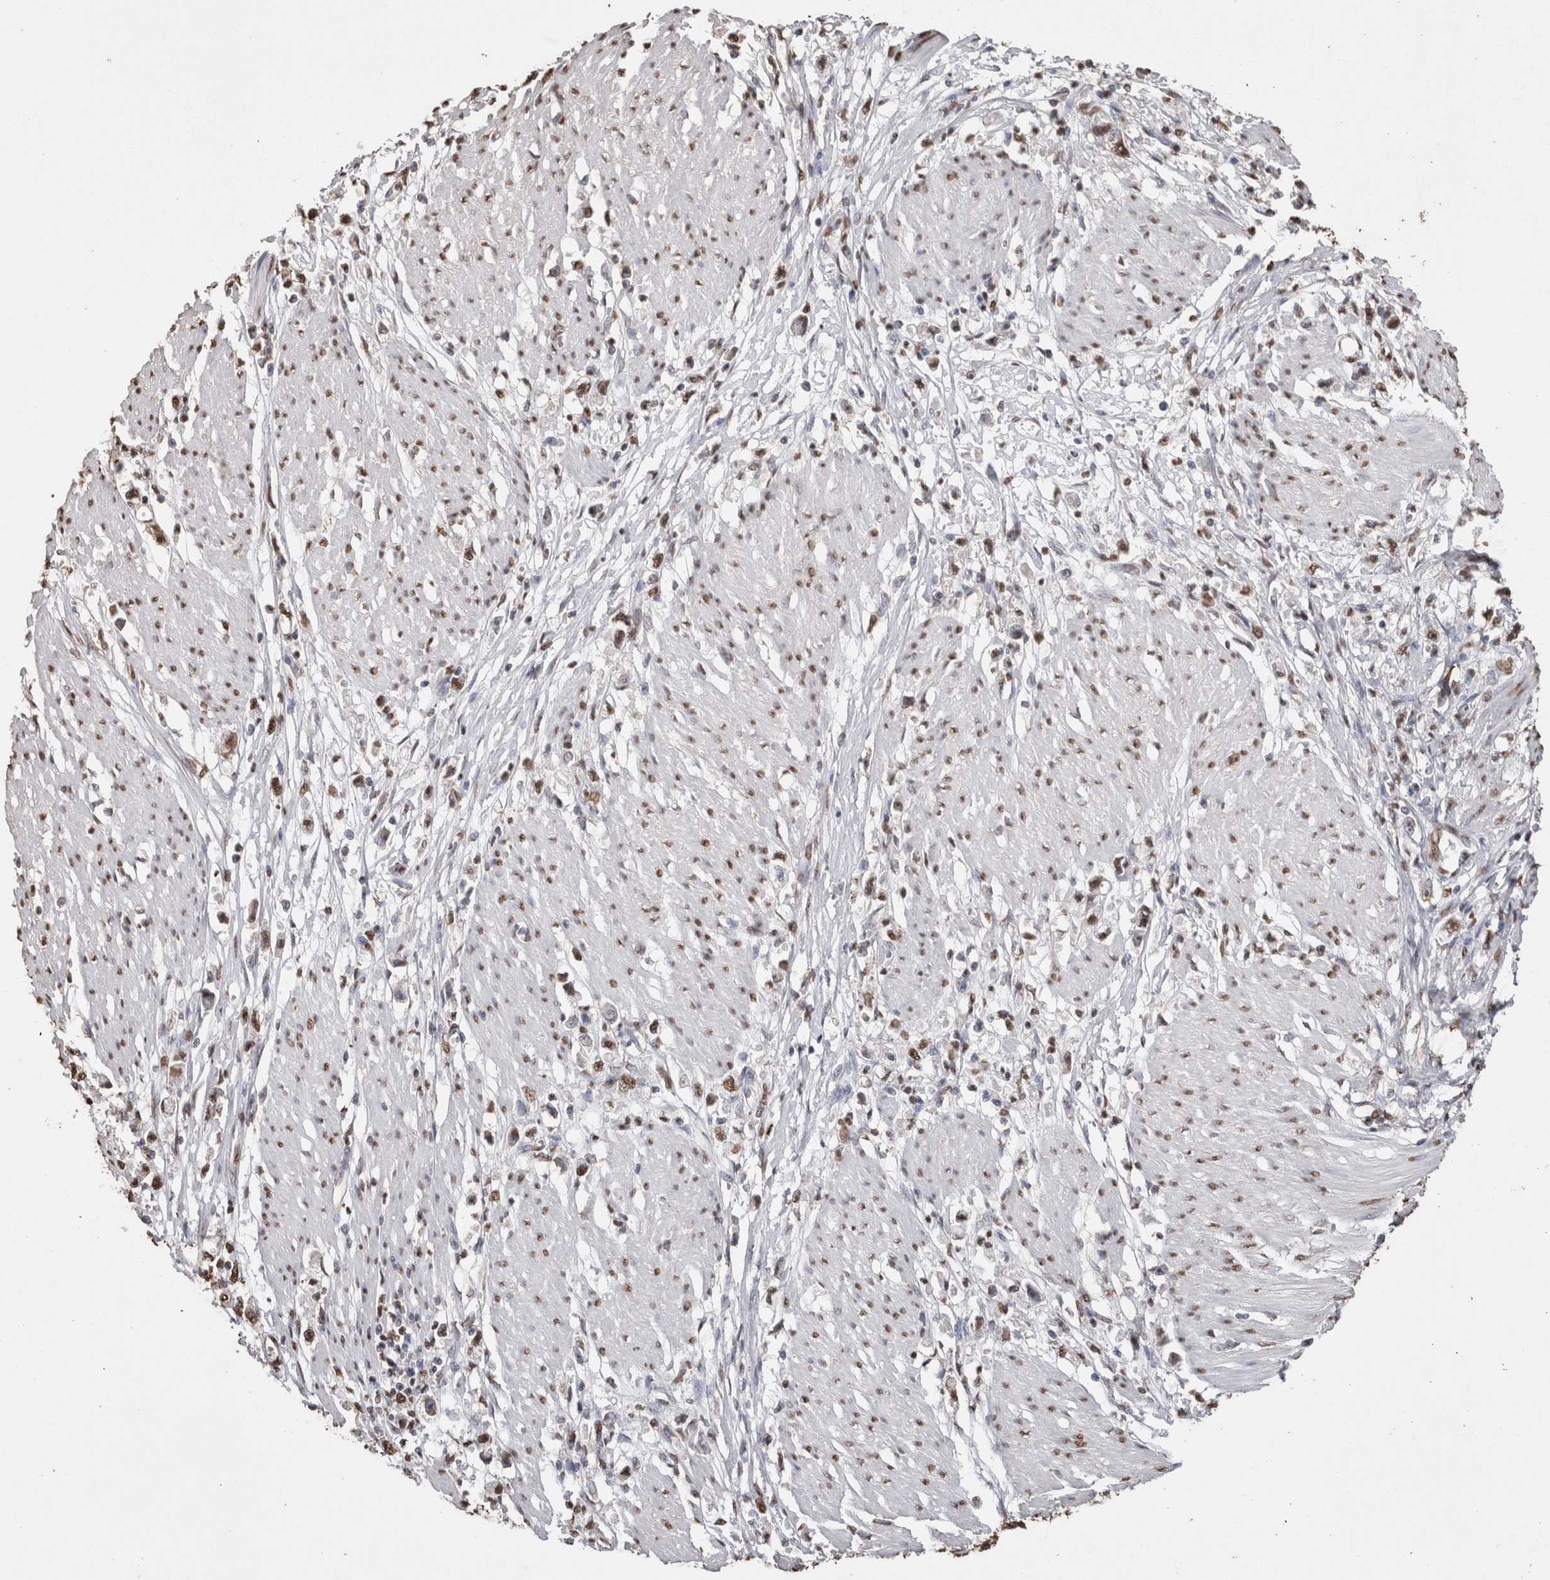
{"staining": {"intensity": "moderate", "quantity": ">75%", "location": "nuclear"}, "tissue": "stomach cancer", "cell_type": "Tumor cells", "image_type": "cancer", "snomed": [{"axis": "morphology", "description": "Adenocarcinoma, NOS"}, {"axis": "topography", "description": "Stomach"}], "caption": "Adenocarcinoma (stomach) tissue reveals moderate nuclear staining in about >75% of tumor cells", "gene": "NTHL1", "patient": {"sex": "female", "age": 59}}